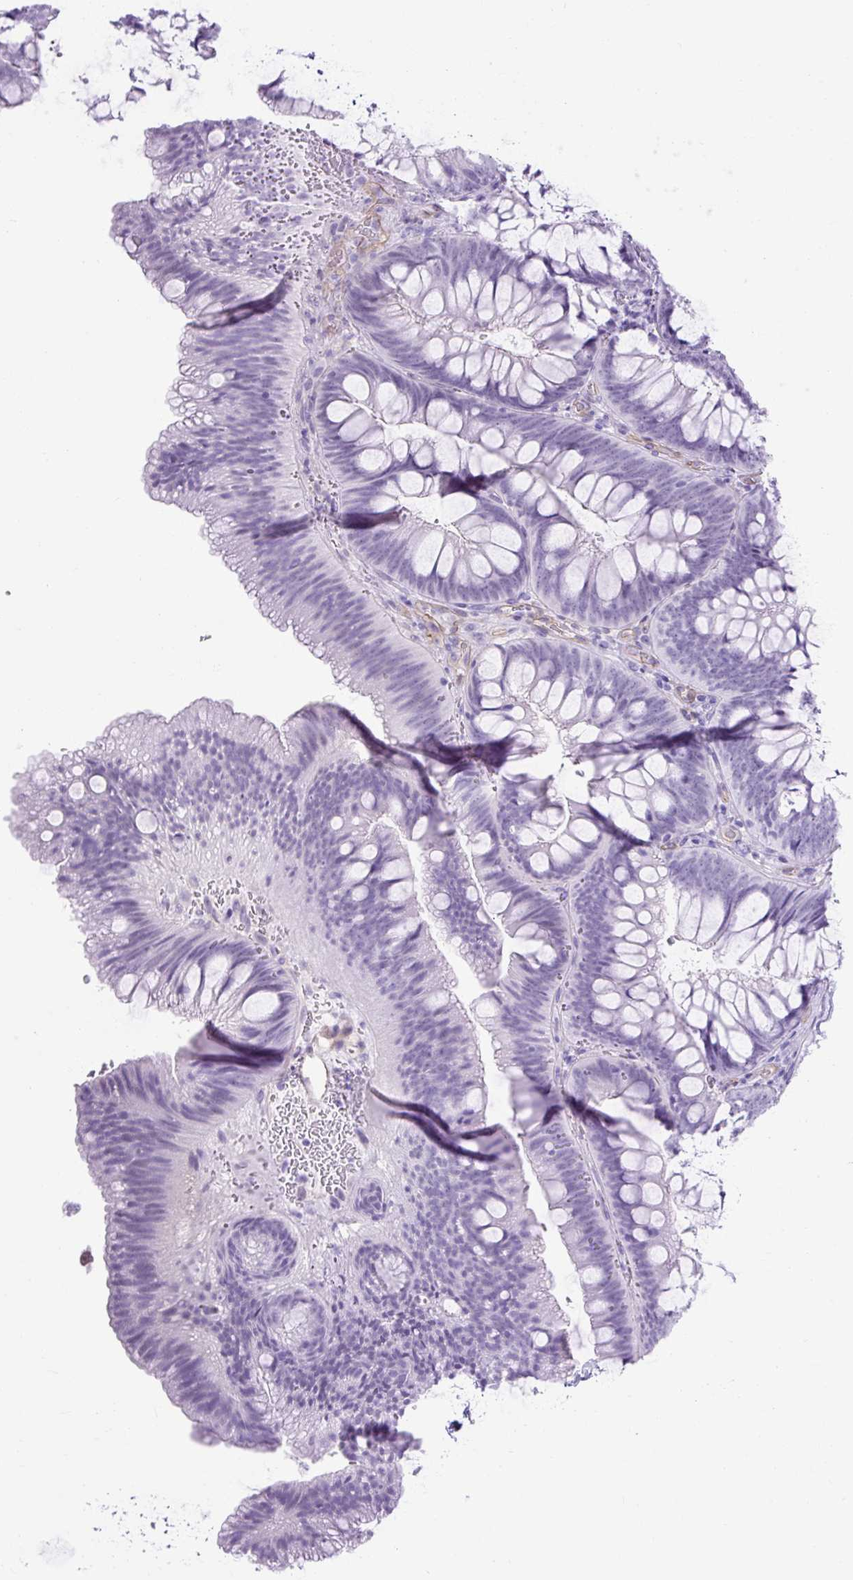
{"staining": {"intensity": "negative", "quantity": "none", "location": "none"}, "tissue": "colon", "cell_type": "Endothelial cells", "image_type": "normal", "snomed": [{"axis": "morphology", "description": "Normal tissue, NOS"}, {"axis": "morphology", "description": "Adenoma, NOS"}, {"axis": "topography", "description": "Soft tissue"}, {"axis": "topography", "description": "Colon"}], "caption": "The immunohistochemistry micrograph has no significant staining in endothelial cells of colon.", "gene": "KRT12", "patient": {"sex": "male", "age": 47}}